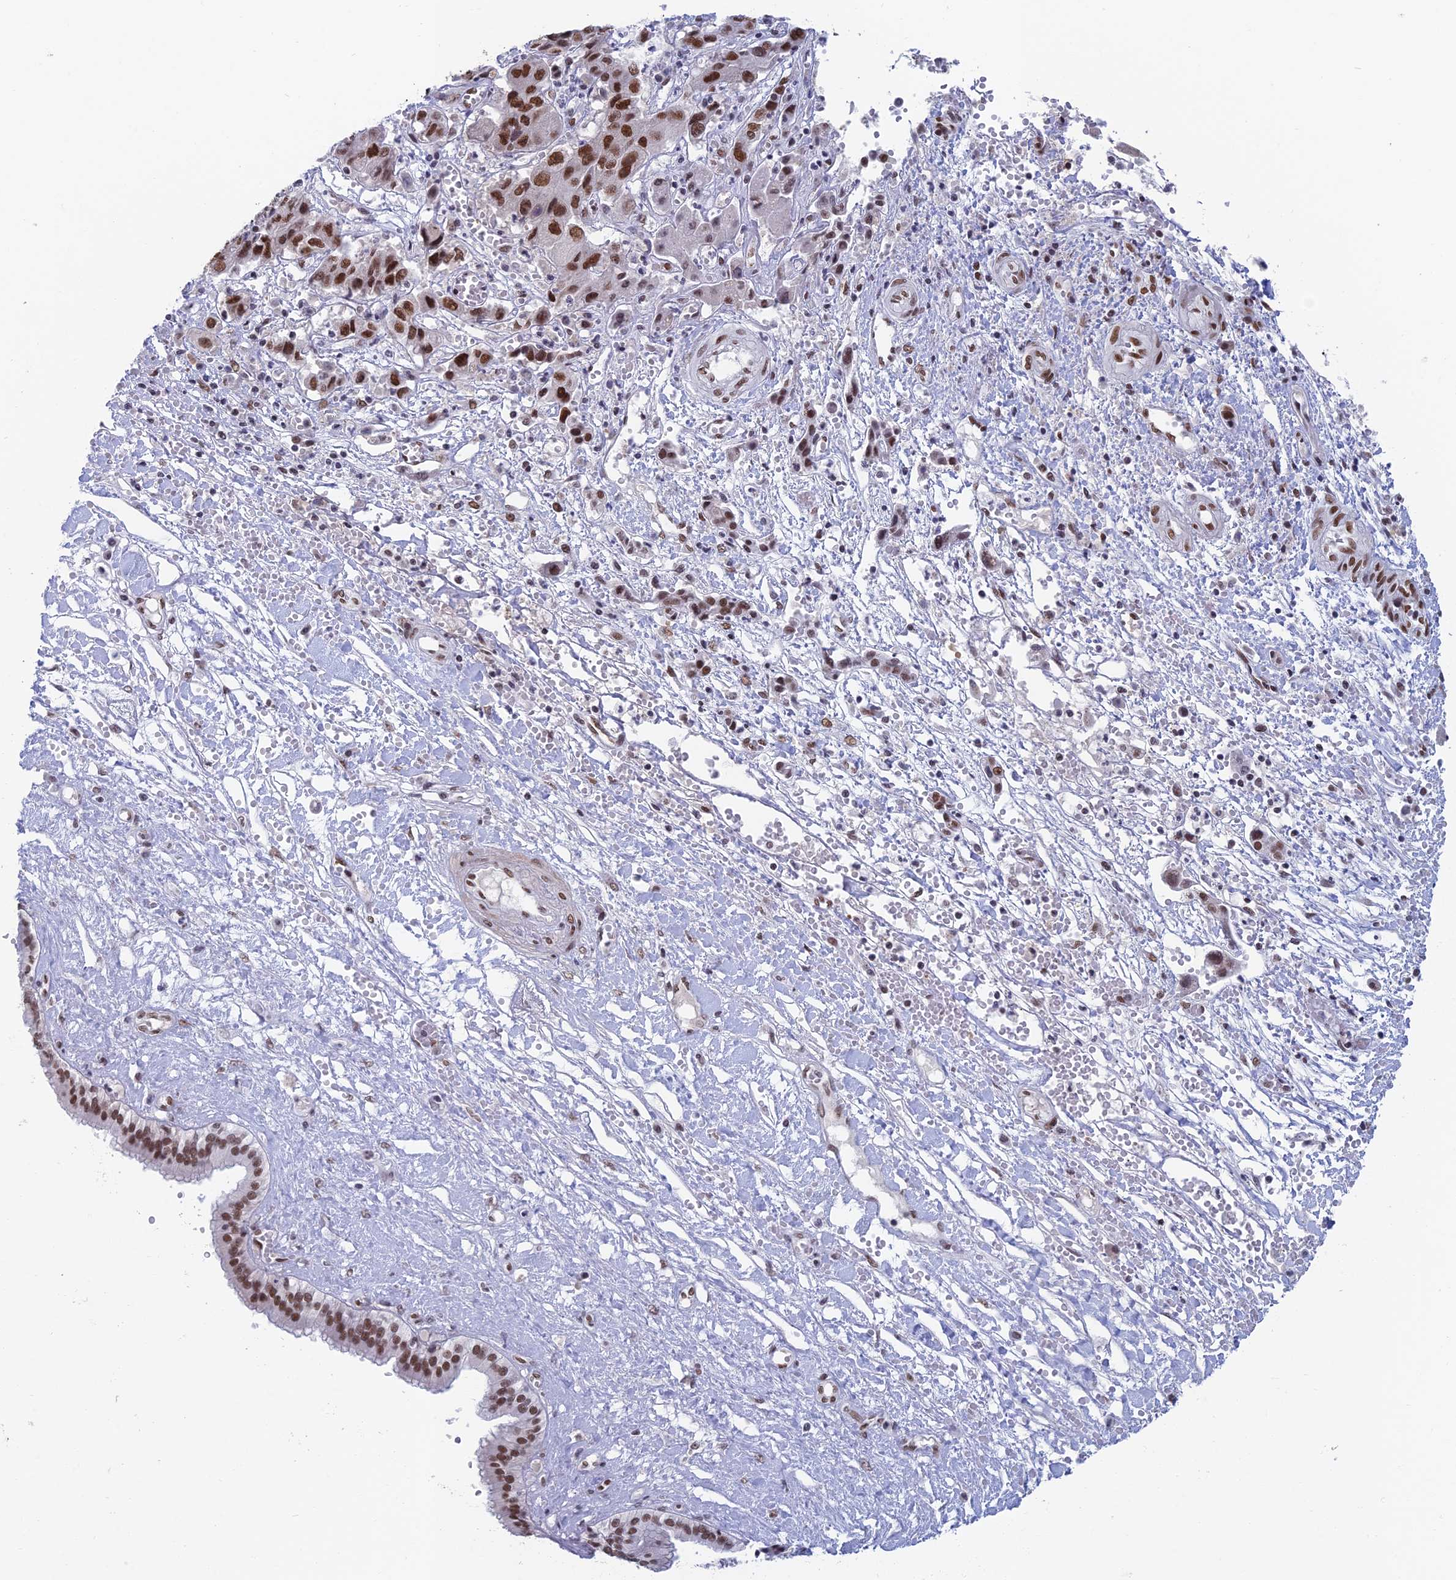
{"staining": {"intensity": "moderate", "quantity": "25%-75%", "location": "nuclear"}, "tissue": "liver cancer", "cell_type": "Tumor cells", "image_type": "cancer", "snomed": [{"axis": "morphology", "description": "Cholangiocarcinoma"}, {"axis": "topography", "description": "Liver"}], "caption": "A histopathology image of cholangiocarcinoma (liver) stained for a protein exhibits moderate nuclear brown staining in tumor cells.", "gene": "NABP2", "patient": {"sex": "male", "age": 67}}